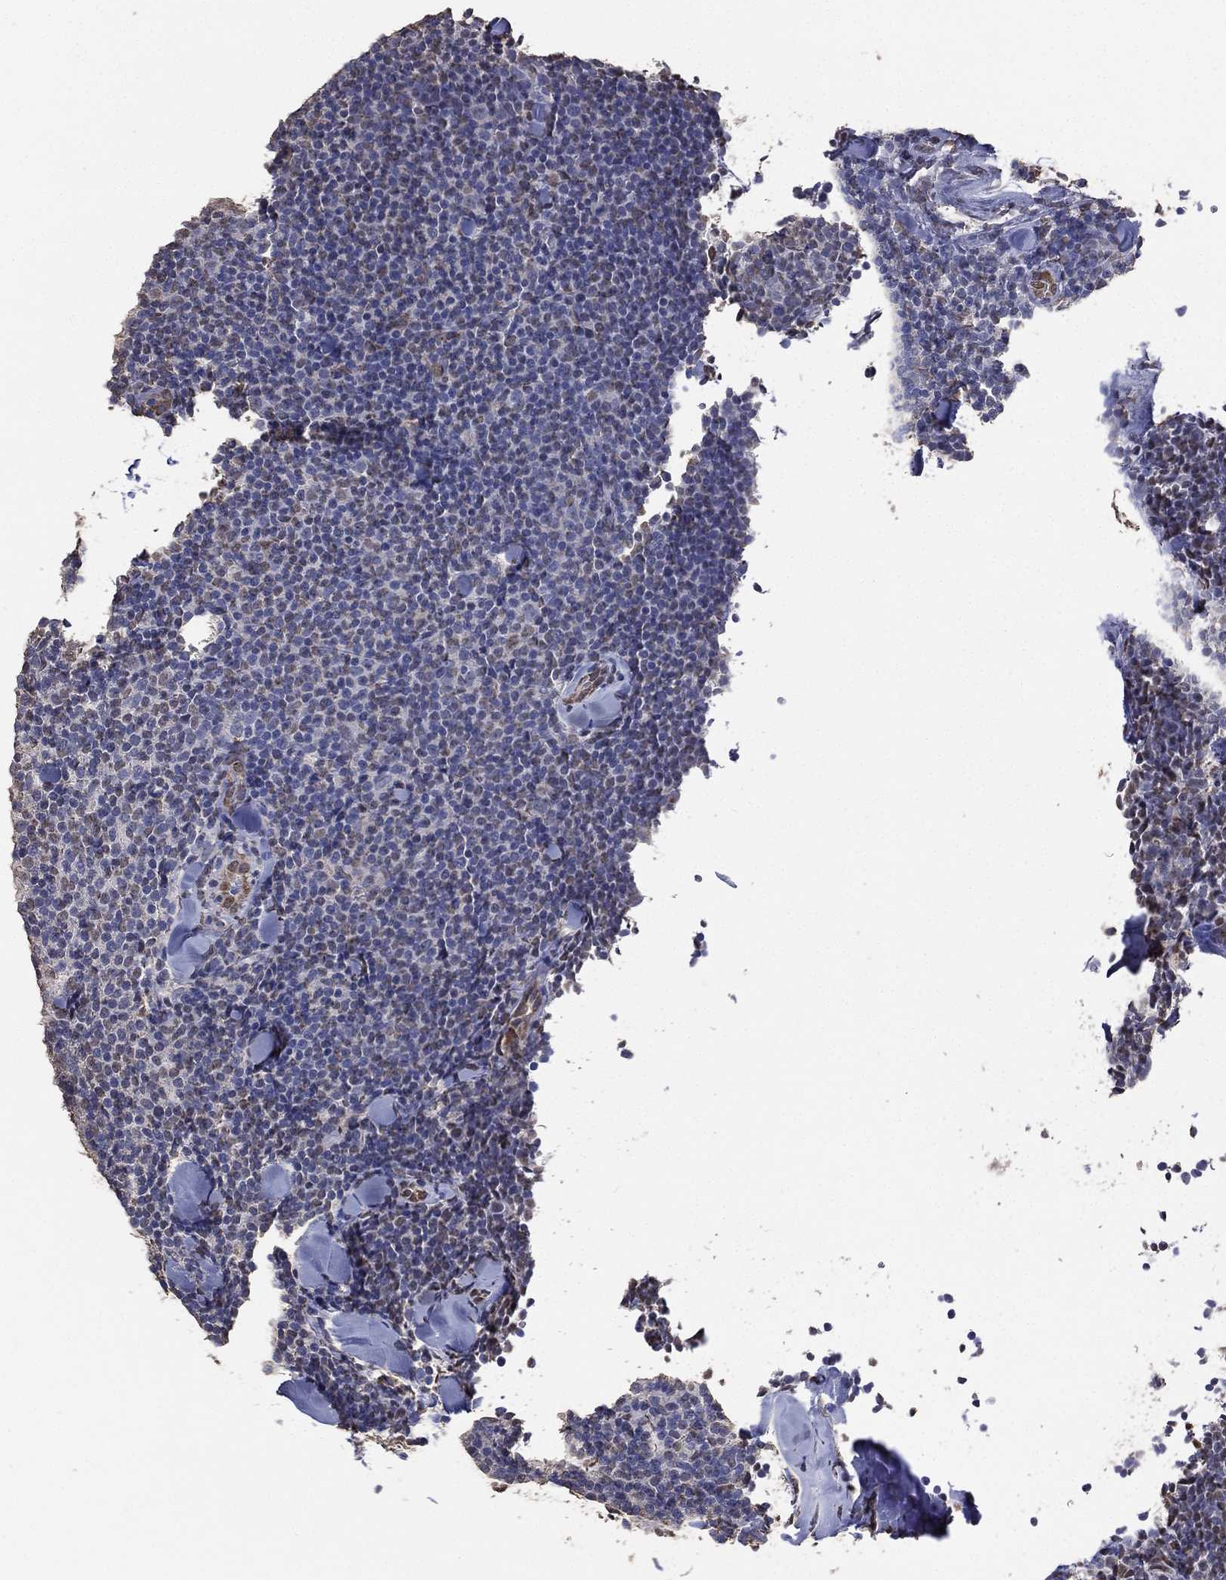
{"staining": {"intensity": "negative", "quantity": "none", "location": "none"}, "tissue": "lymphoma", "cell_type": "Tumor cells", "image_type": "cancer", "snomed": [{"axis": "morphology", "description": "Malignant lymphoma, non-Hodgkin's type, Low grade"}, {"axis": "topography", "description": "Lymph node"}], "caption": "IHC image of human malignant lymphoma, non-Hodgkin's type (low-grade) stained for a protein (brown), which demonstrates no staining in tumor cells.", "gene": "ALDH7A1", "patient": {"sex": "female", "age": 56}}